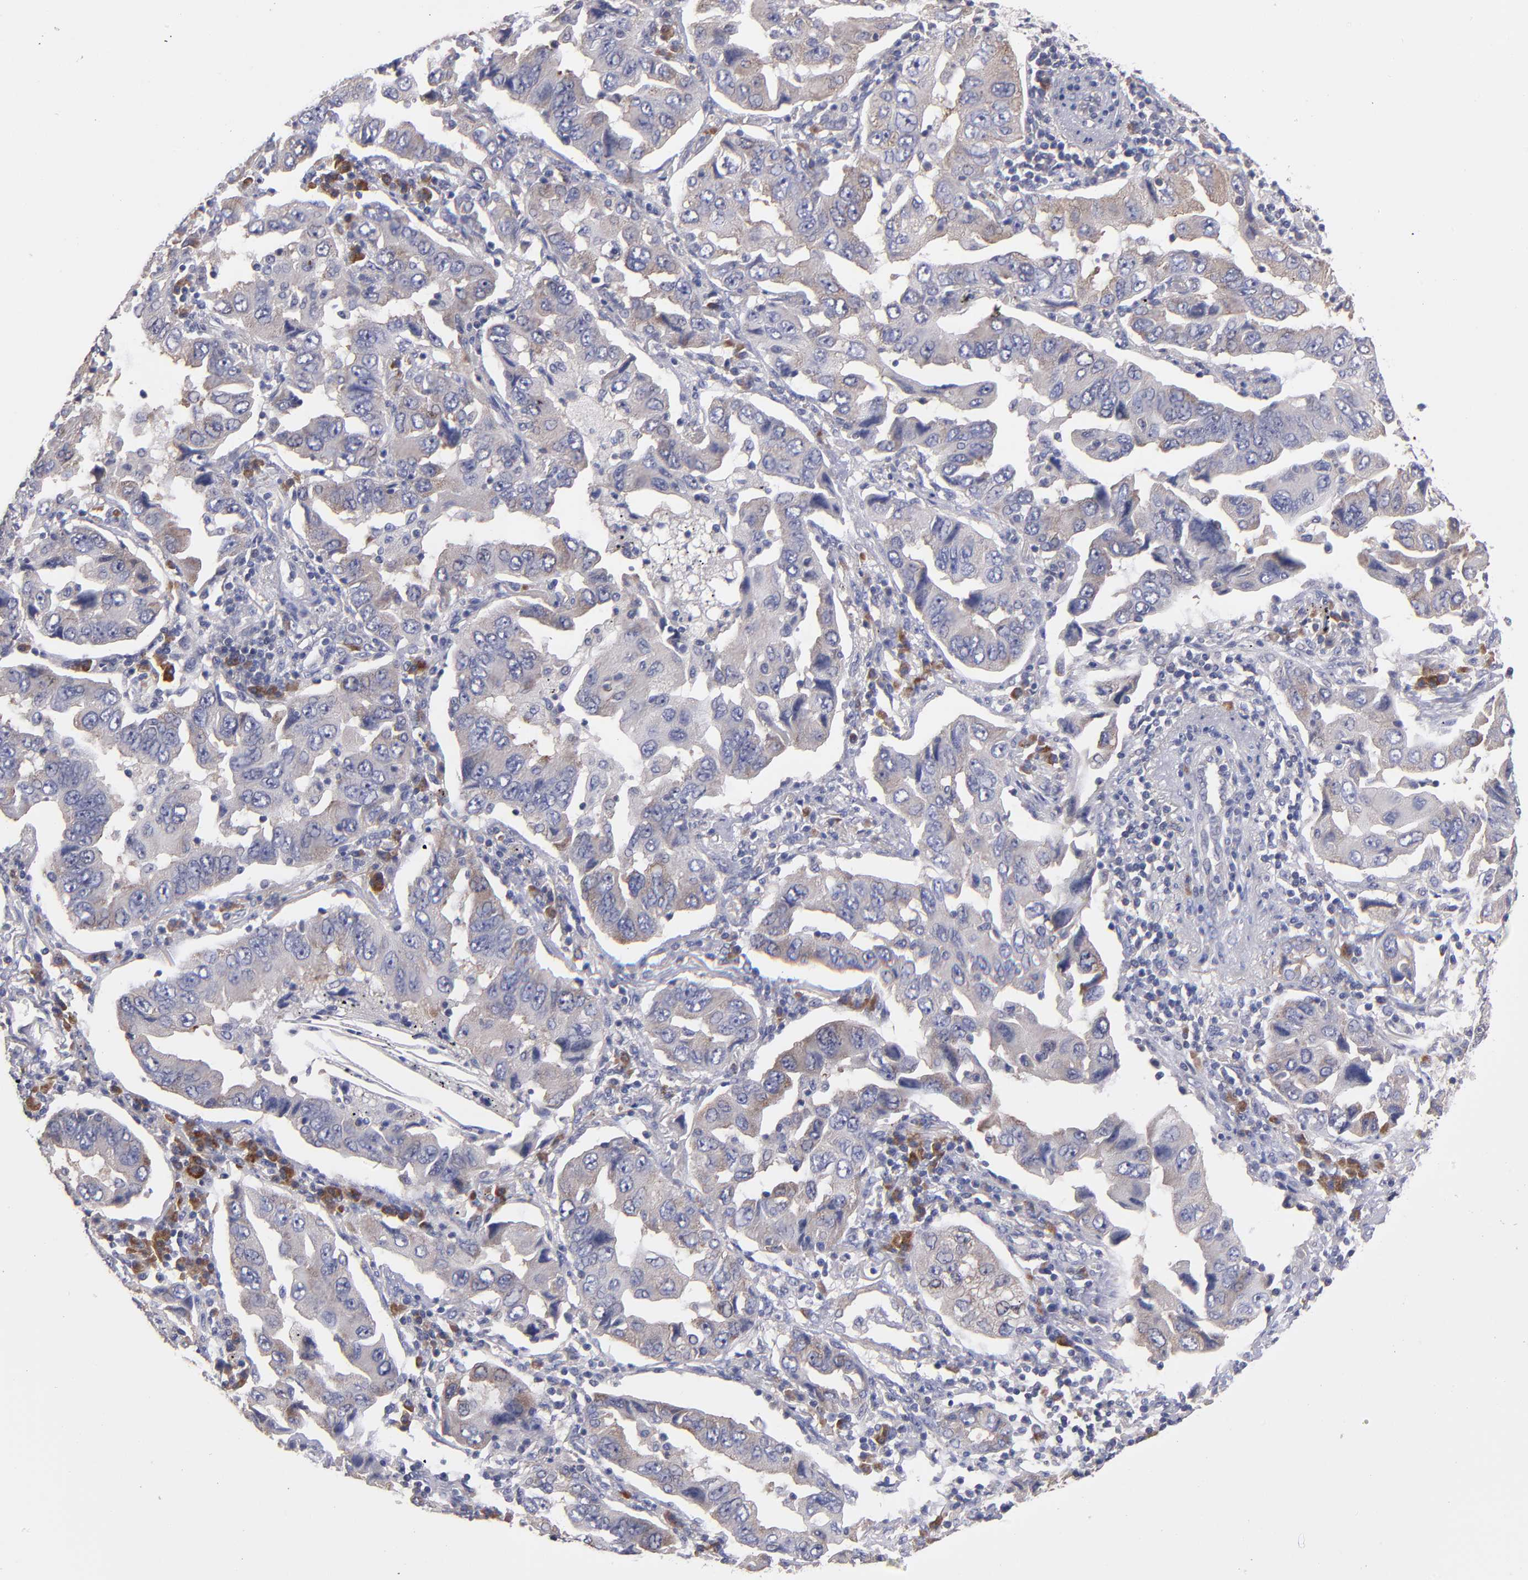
{"staining": {"intensity": "weak", "quantity": ">75%", "location": "cytoplasmic/membranous"}, "tissue": "lung cancer", "cell_type": "Tumor cells", "image_type": "cancer", "snomed": [{"axis": "morphology", "description": "Adenocarcinoma, NOS"}, {"axis": "topography", "description": "Lung"}], "caption": "High-magnification brightfield microscopy of adenocarcinoma (lung) stained with DAB (brown) and counterstained with hematoxylin (blue). tumor cells exhibit weak cytoplasmic/membranous positivity is appreciated in approximately>75% of cells.", "gene": "EIF3L", "patient": {"sex": "female", "age": 65}}